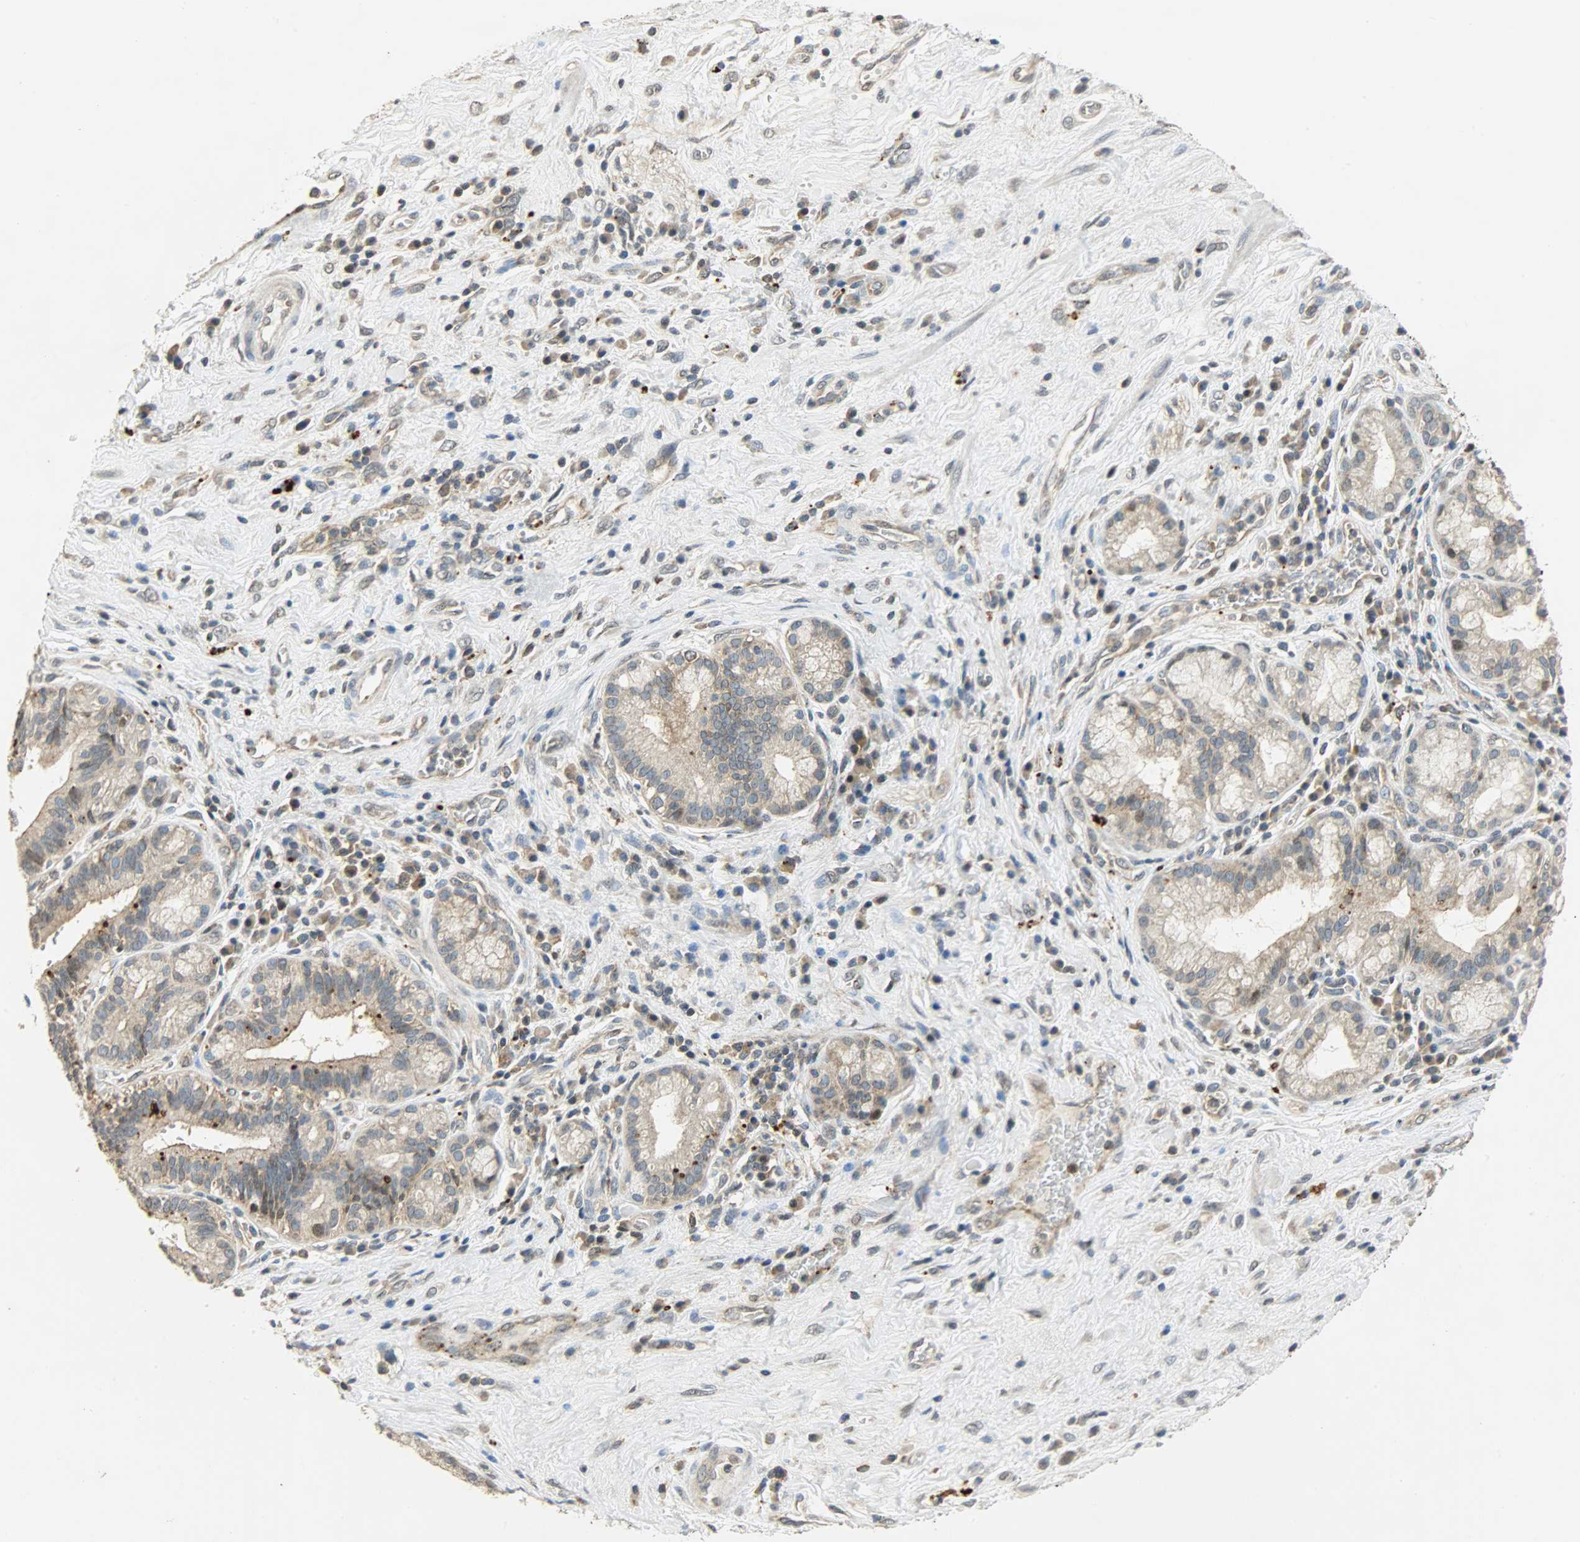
{"staining": {"intensity": "weak", "quantity": ">75%", "location": "cytoplasmic/membranous"}, "tissue": "pancreatic cancer", "cell_type": "Tumor cells", "image_type": "cancer", "snomed": [{"axis": "morphology", "description": "Adenocarcinoma, NOS"}, {"axis": "topography", "description": "Pancreas"}], "caption": "DAB (3,3'-diaminobenzidine) immunohistochemical staining of pancreatic cancer shows weak cytoplasmic/membranous protein staining in approximately >75% of tumor cells.", "gene": "GIT2", "patient": {"sex": "female", "age": 73}}